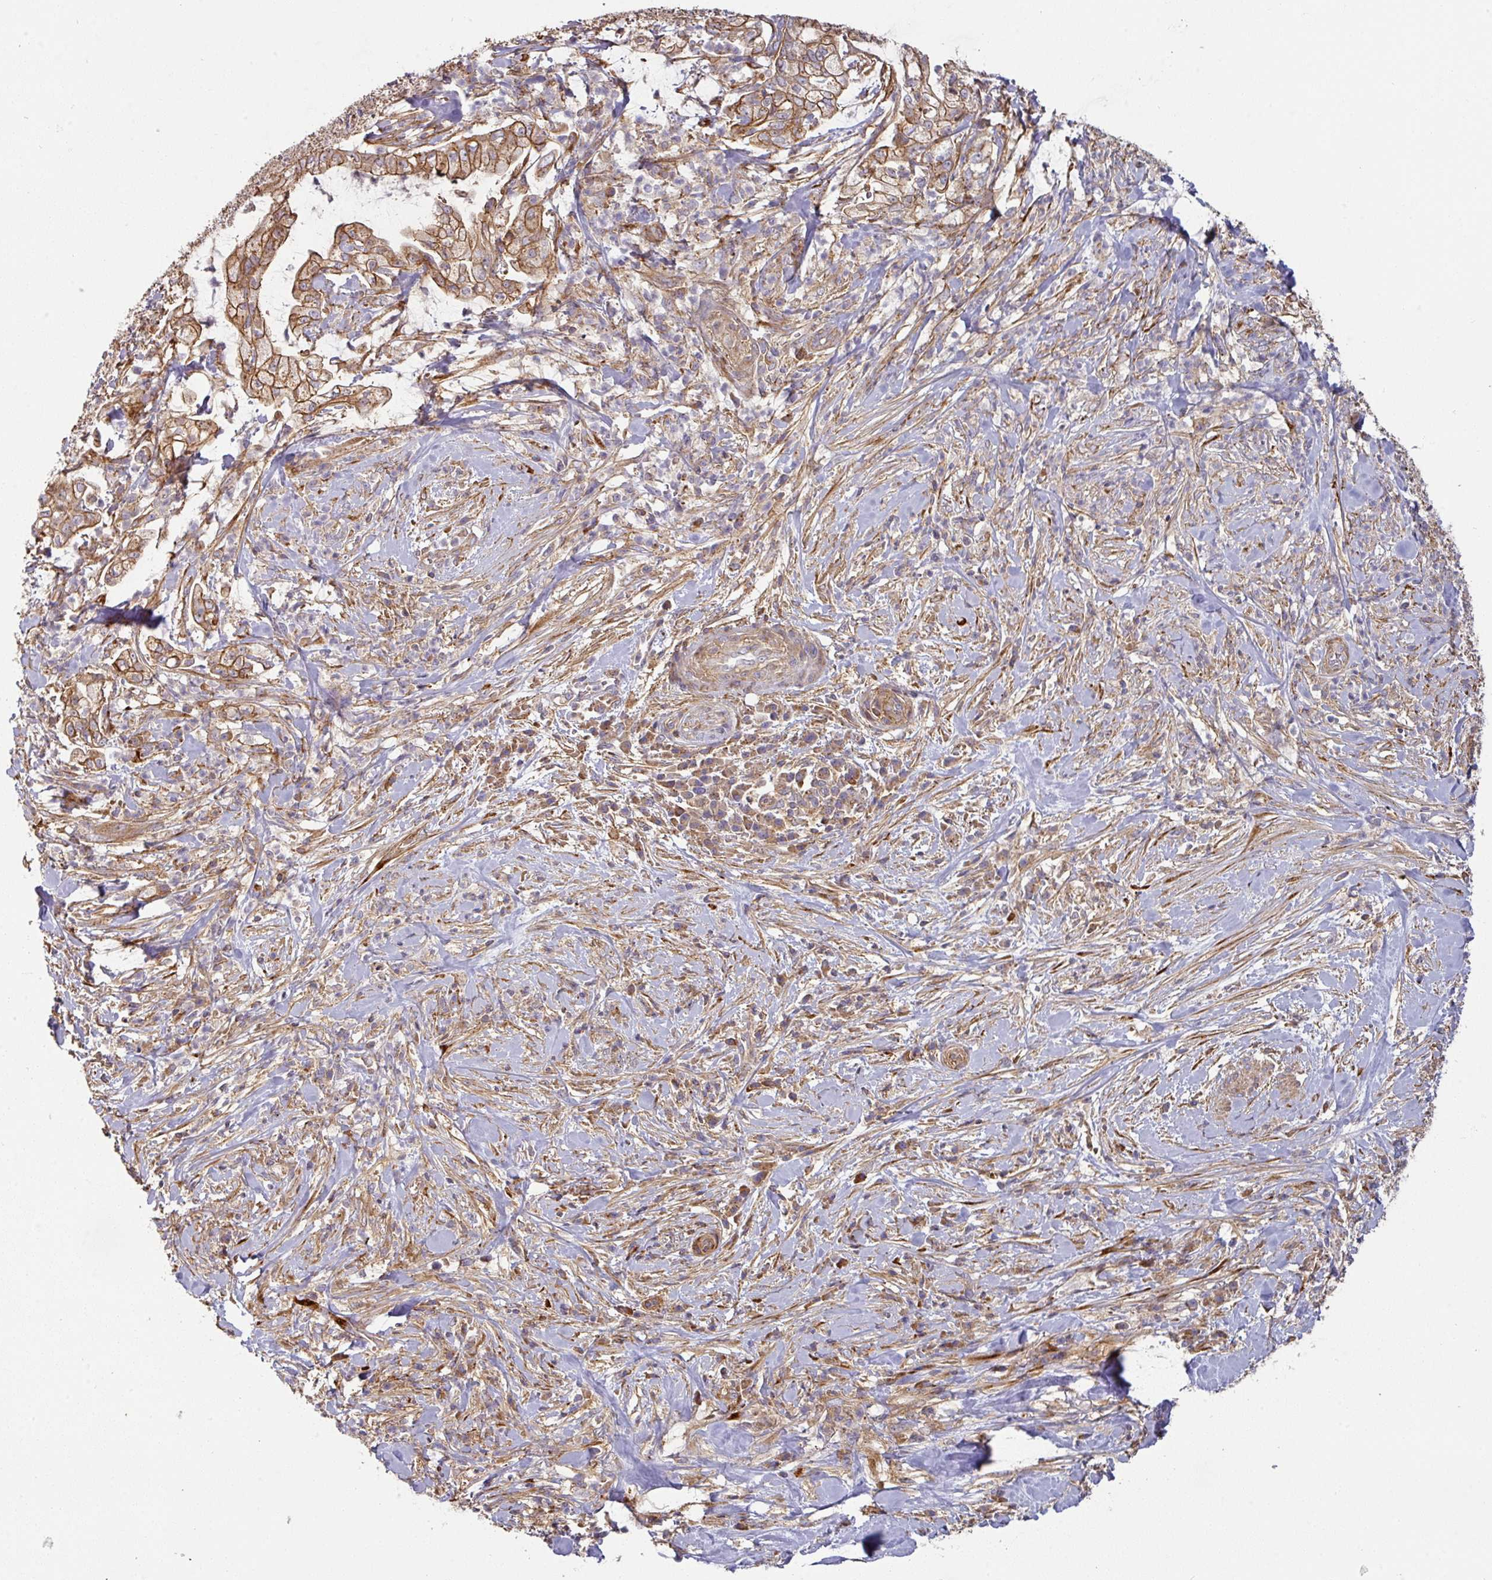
{"staining": {"intensity": "moderate", "quantity": ">75%", "location": "cytoplasmic/membranous"}, "tissue": "pancreatic cancer", "cell_type": "Tumor cells", "image_type": "cancer", "snomed": [{"axis": "morphology", "description": "Adenocarcinoma, NOS"}, {"axis": "topography", "description": "Pancreas"}], "caption": "Pancreatic cancer (adenocarcinoma) stained with a brown dye reveals moderate cytoplasmic/membranous positive staining in approximately >75% of tumor cells.", "gene": "CASP2", "patient": {"sex": "female", "age": 69}}